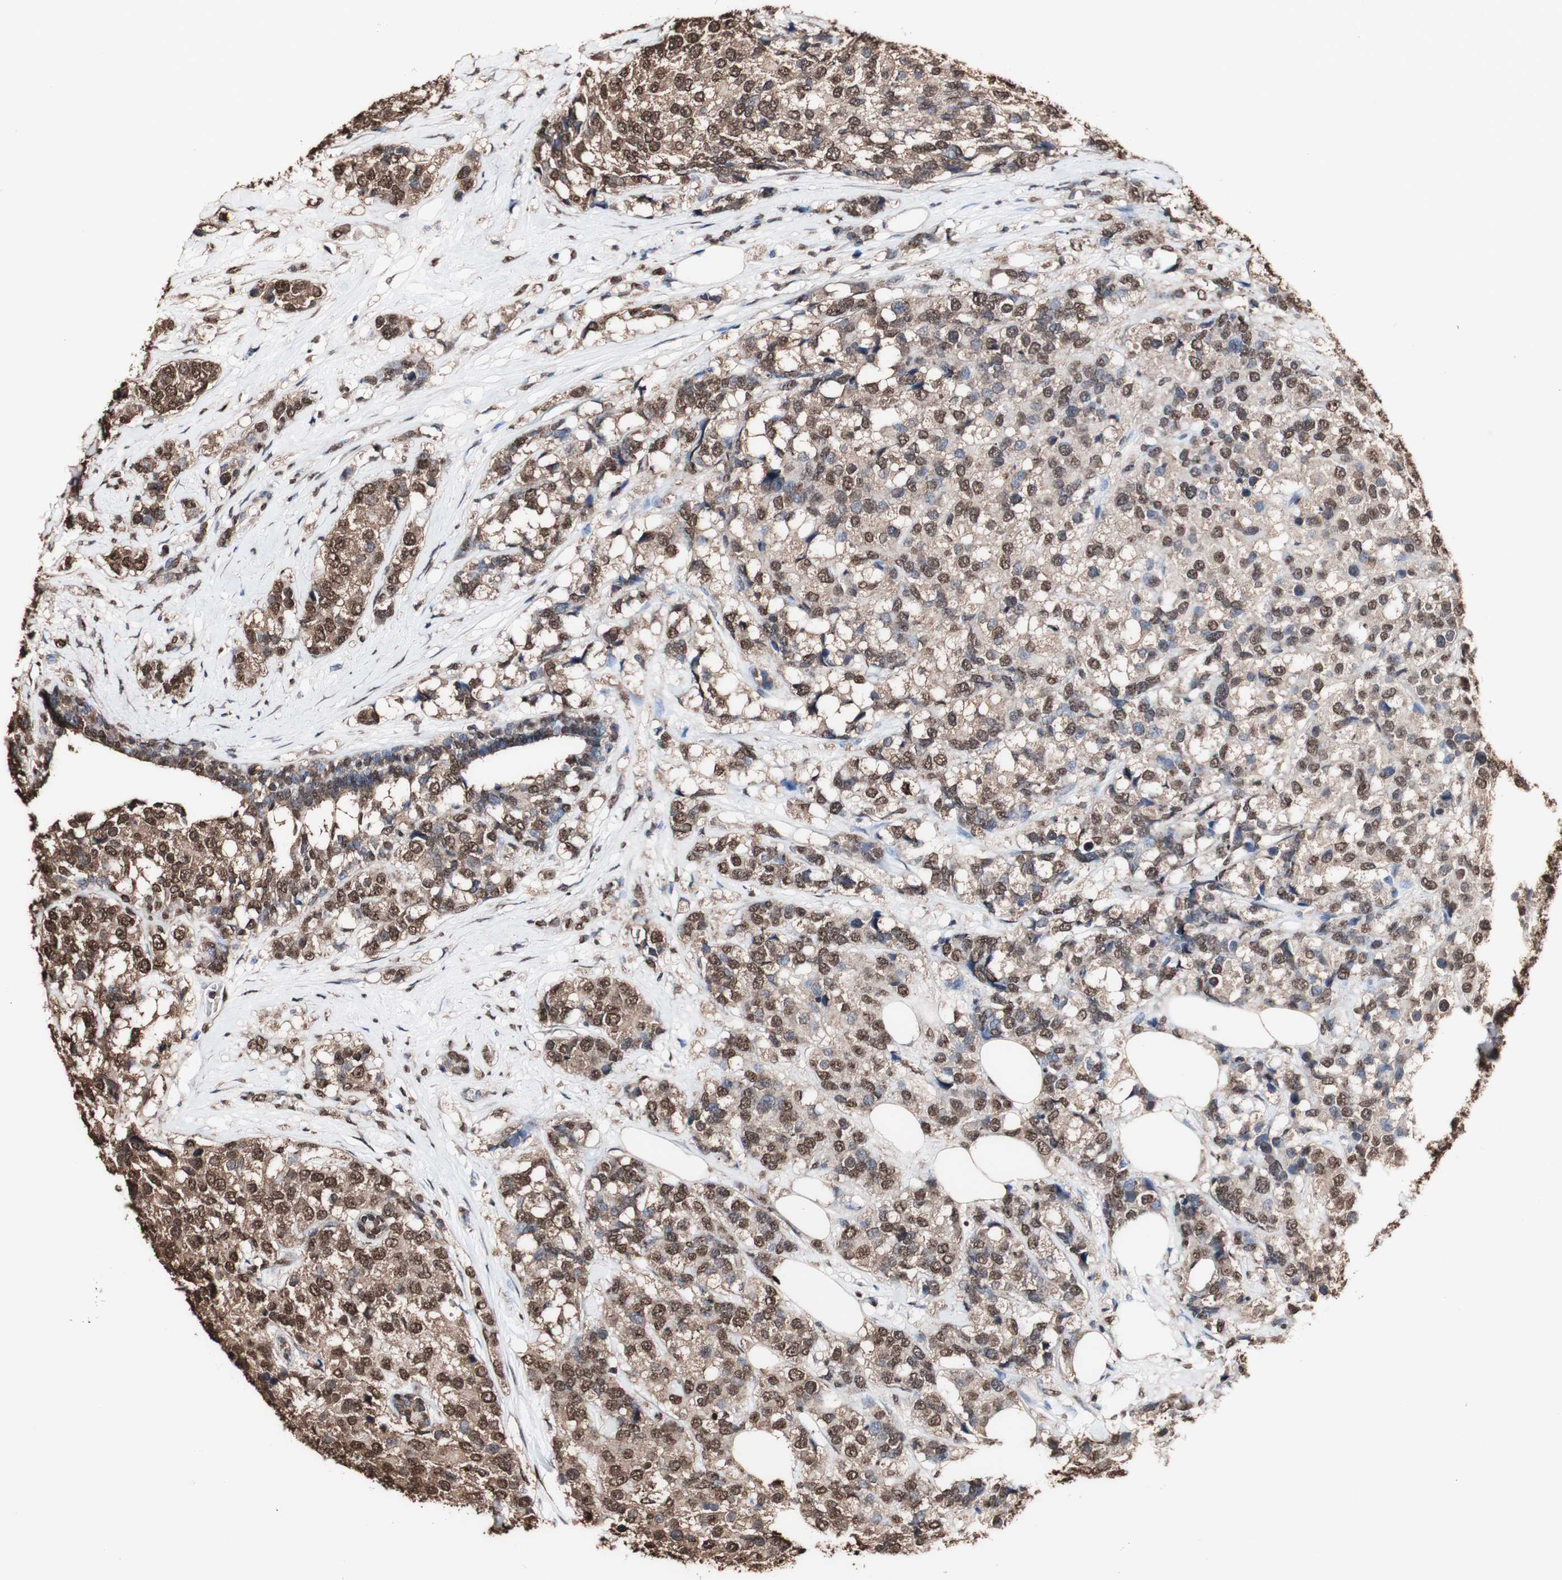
{"staining": {"intensity": "strong", "quantity": ">75%", "location": "cytoplasmic/membranous,nuclear"}, "tissue": "breast cancer", "cell_type": "Tumor cells", "image_type": "cancer", "snomed": [{"axis": "morphology", "description": "Lobular carcinoma"}, {"axis": "topography", "description": "Breast"}], "caption": "Breast lobular carcinoma stained with a brown dye demonstrates strong cytoplasmic/membranous and nuclear positive staining in approximately >75% of tumor cells.", "gene": "PIDD1", "patient": {"sex": "female", "age": 59}}